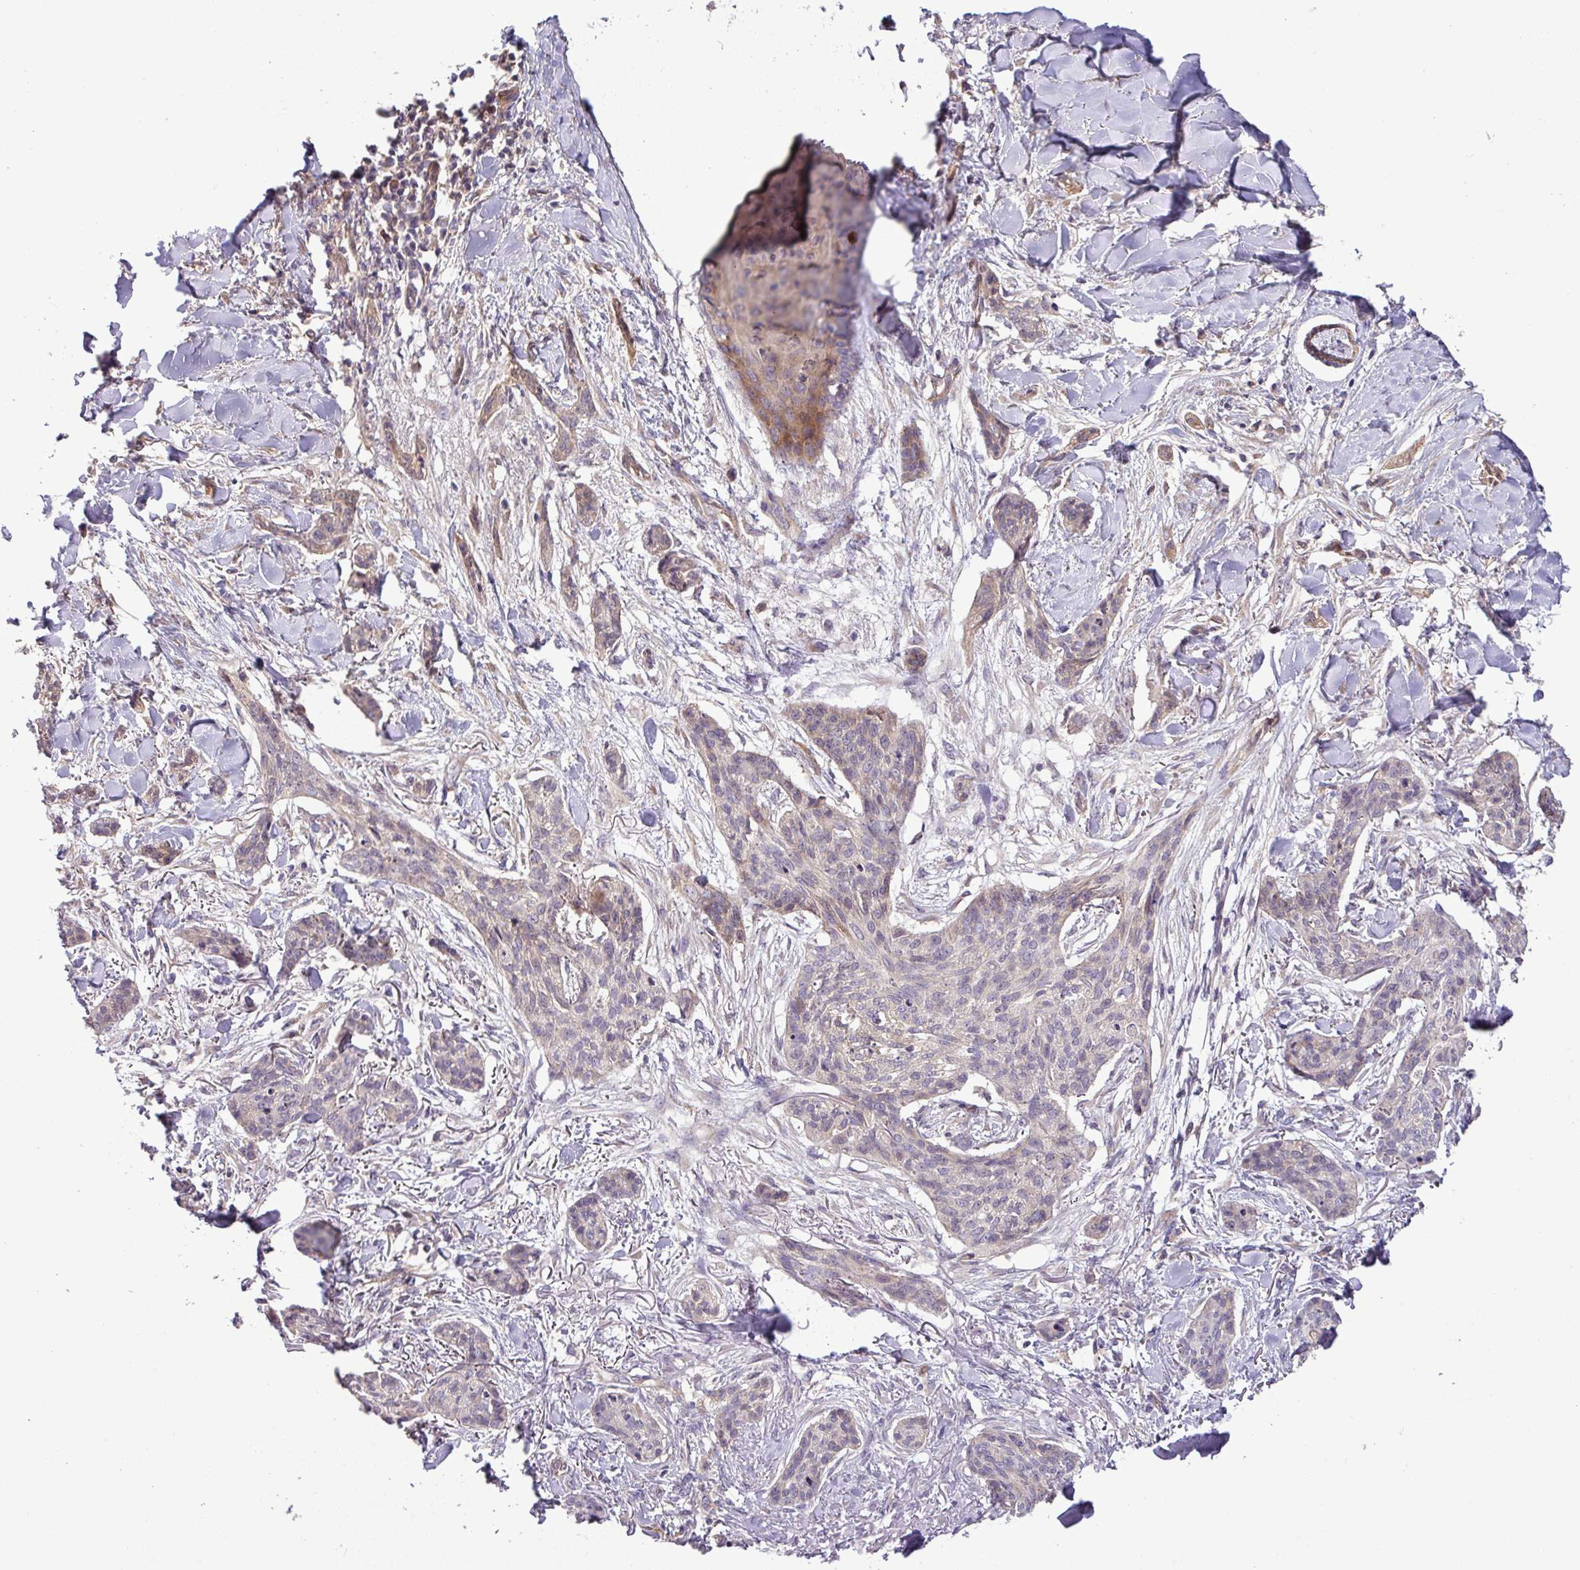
{"staining": {"intensity": "negative", "quantity": "none", "location": "none"}, "tissue": "skin cancer", "cell_type": "Tumor cells", "image_type": "cancer", "snomed": [{"axis": "morphology", "description": "Basal cell carcinoma"}, {"axis": "topography", "description": "Skin"}], "caption": "DAB (3,3'-diaminobenzidine) immunohistochemical staining of human skin cancer reveals no significant expression in tumor cells. Nuclei are stained in blue.", "gene": "CARHSP1", "patient": {"sex": "male", "age": 52}}